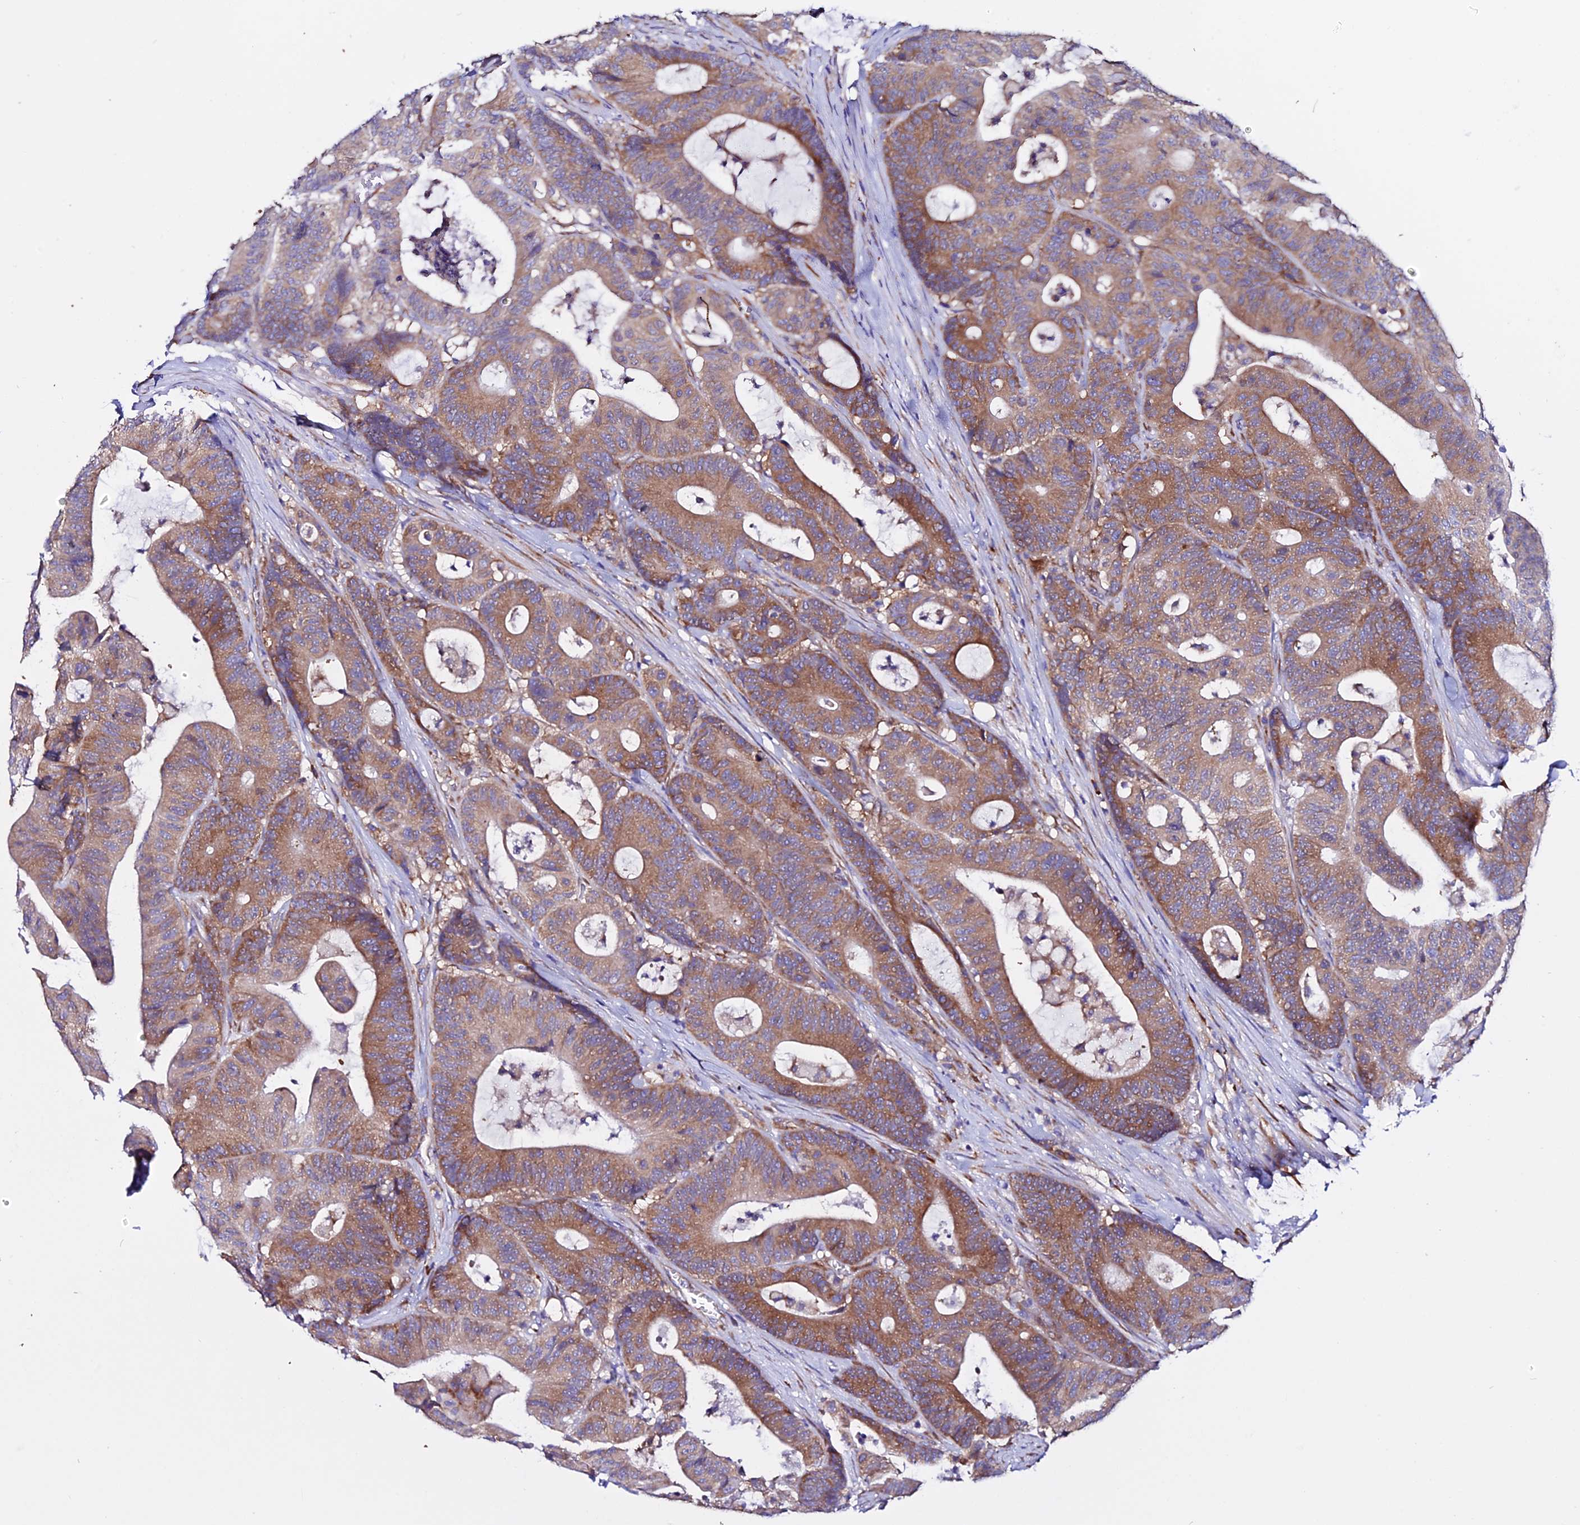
{"staining": {"intensity": "moderate", "quantity": ">75%", "location": "cytoplasmic/membranous"}, "tissue": "colorectal cancer", "cell_type": "Tumor cells", "image_type": "cancer", "snomed": [{"axis": "morphology", "description": "Adenocarcinoma, NOS"}, {"axis": "topography", "description": "Colon"}], "caption": "This histopathology image shows colorectal cancer stained with immunohistochemistry (IHC) to label a protein in brown. The cytoplasmic/membranous of tumor cells show moderate positivity for the protein. Nuclei are counter-stained blue.", "gene": "EEF1G", "patient": {"sex": "female", "age": 84}}